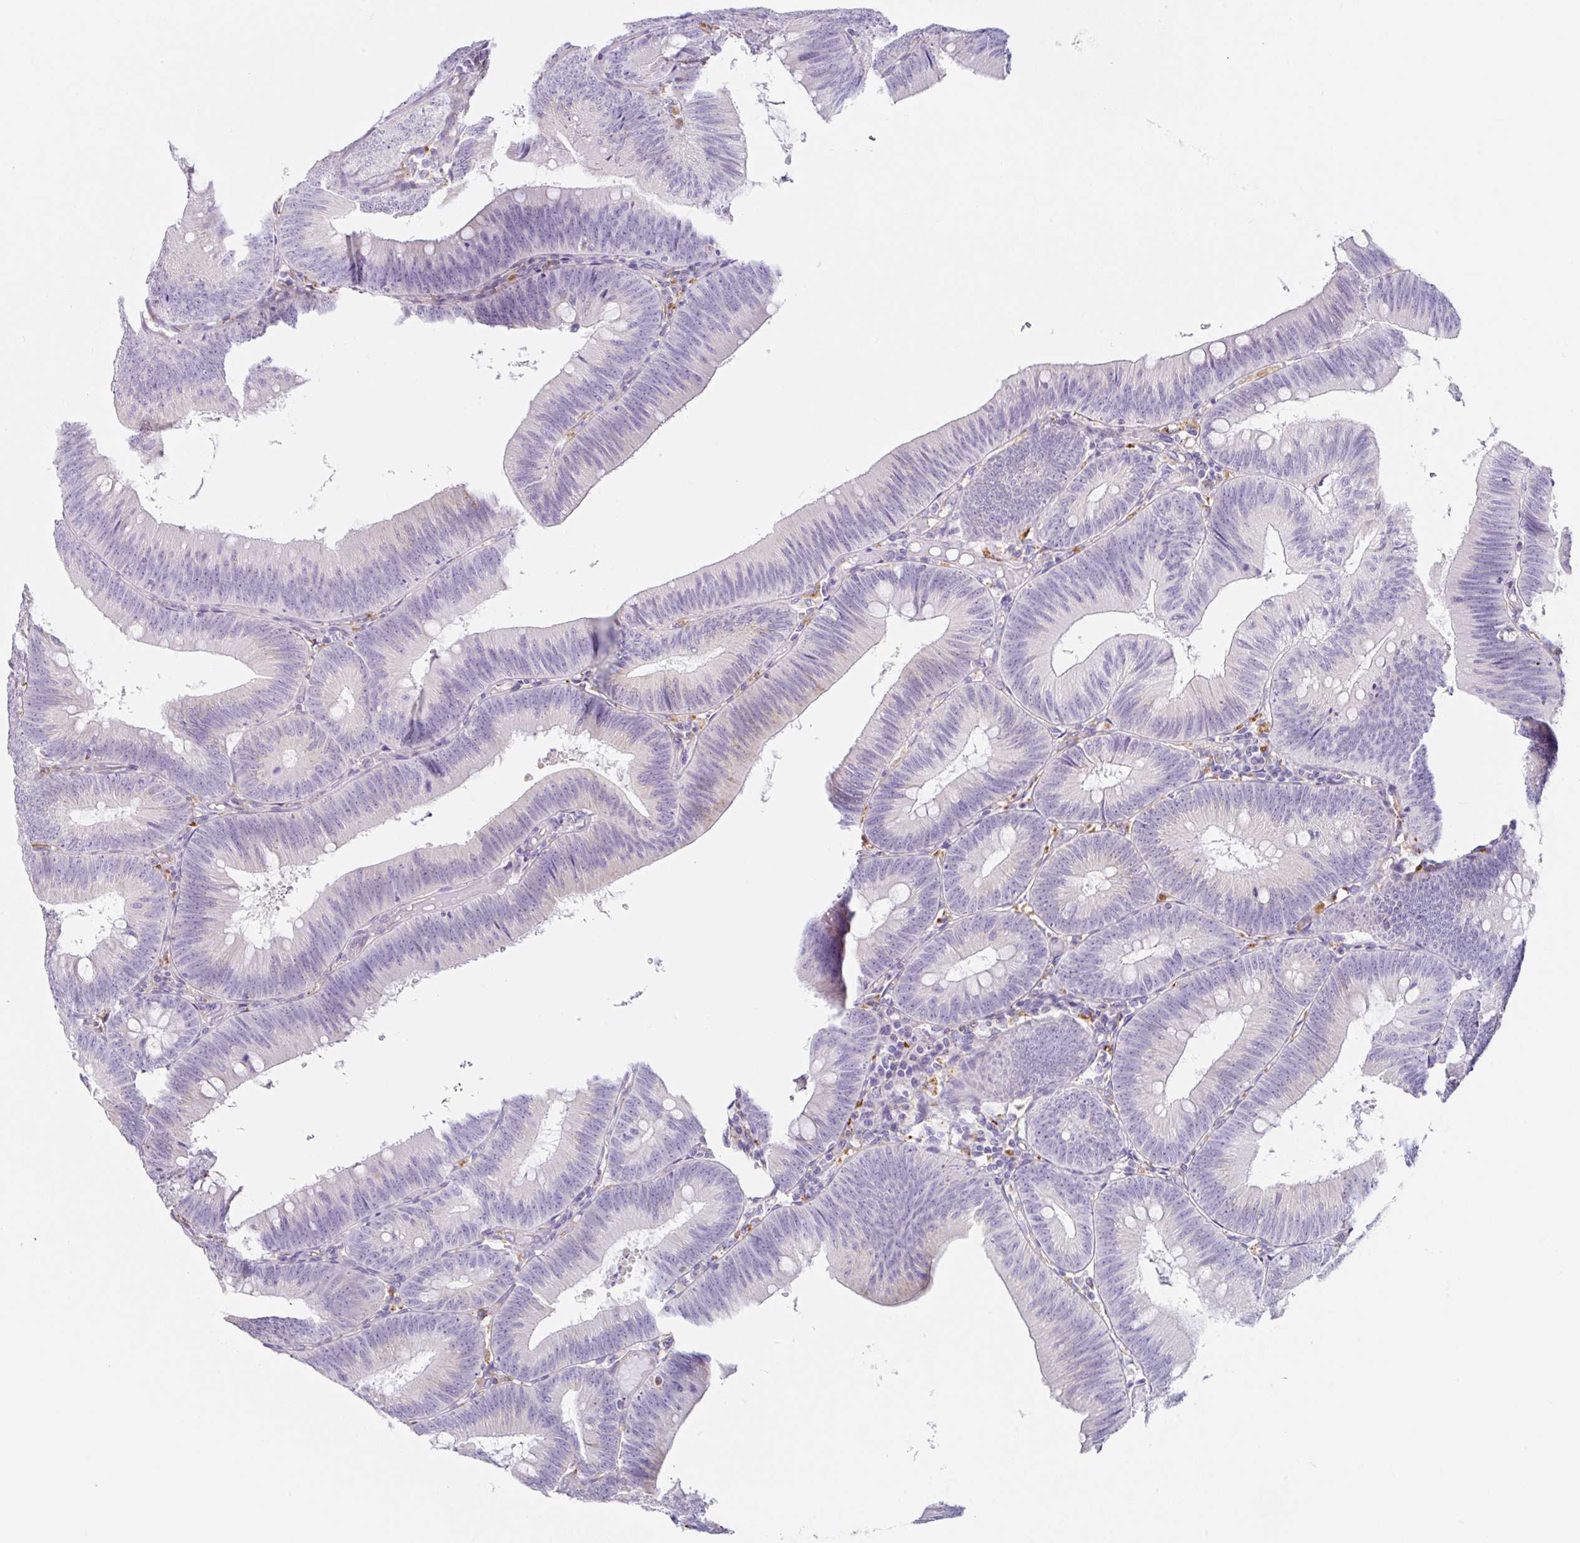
{"staining": {"intensity": "negative", "quantity": "none", "location": "none"}, "tissue": "colorectal cancer", "cell_type": "Tumor cells", "image_type": "cancer", "snomed": [{"axis": "morphology", "description": "Adenocarcinoma, NOS"}, {"axis": "topography", "description": "Colon"}], "caption": "Immunohistochemistry (IHC) micrograph of colorectal cancer stained for a protein (brown), which reveals no positivity in tumor cells.", "gene": "DKK4", "patient": {"sex": "male", "age": 84}}